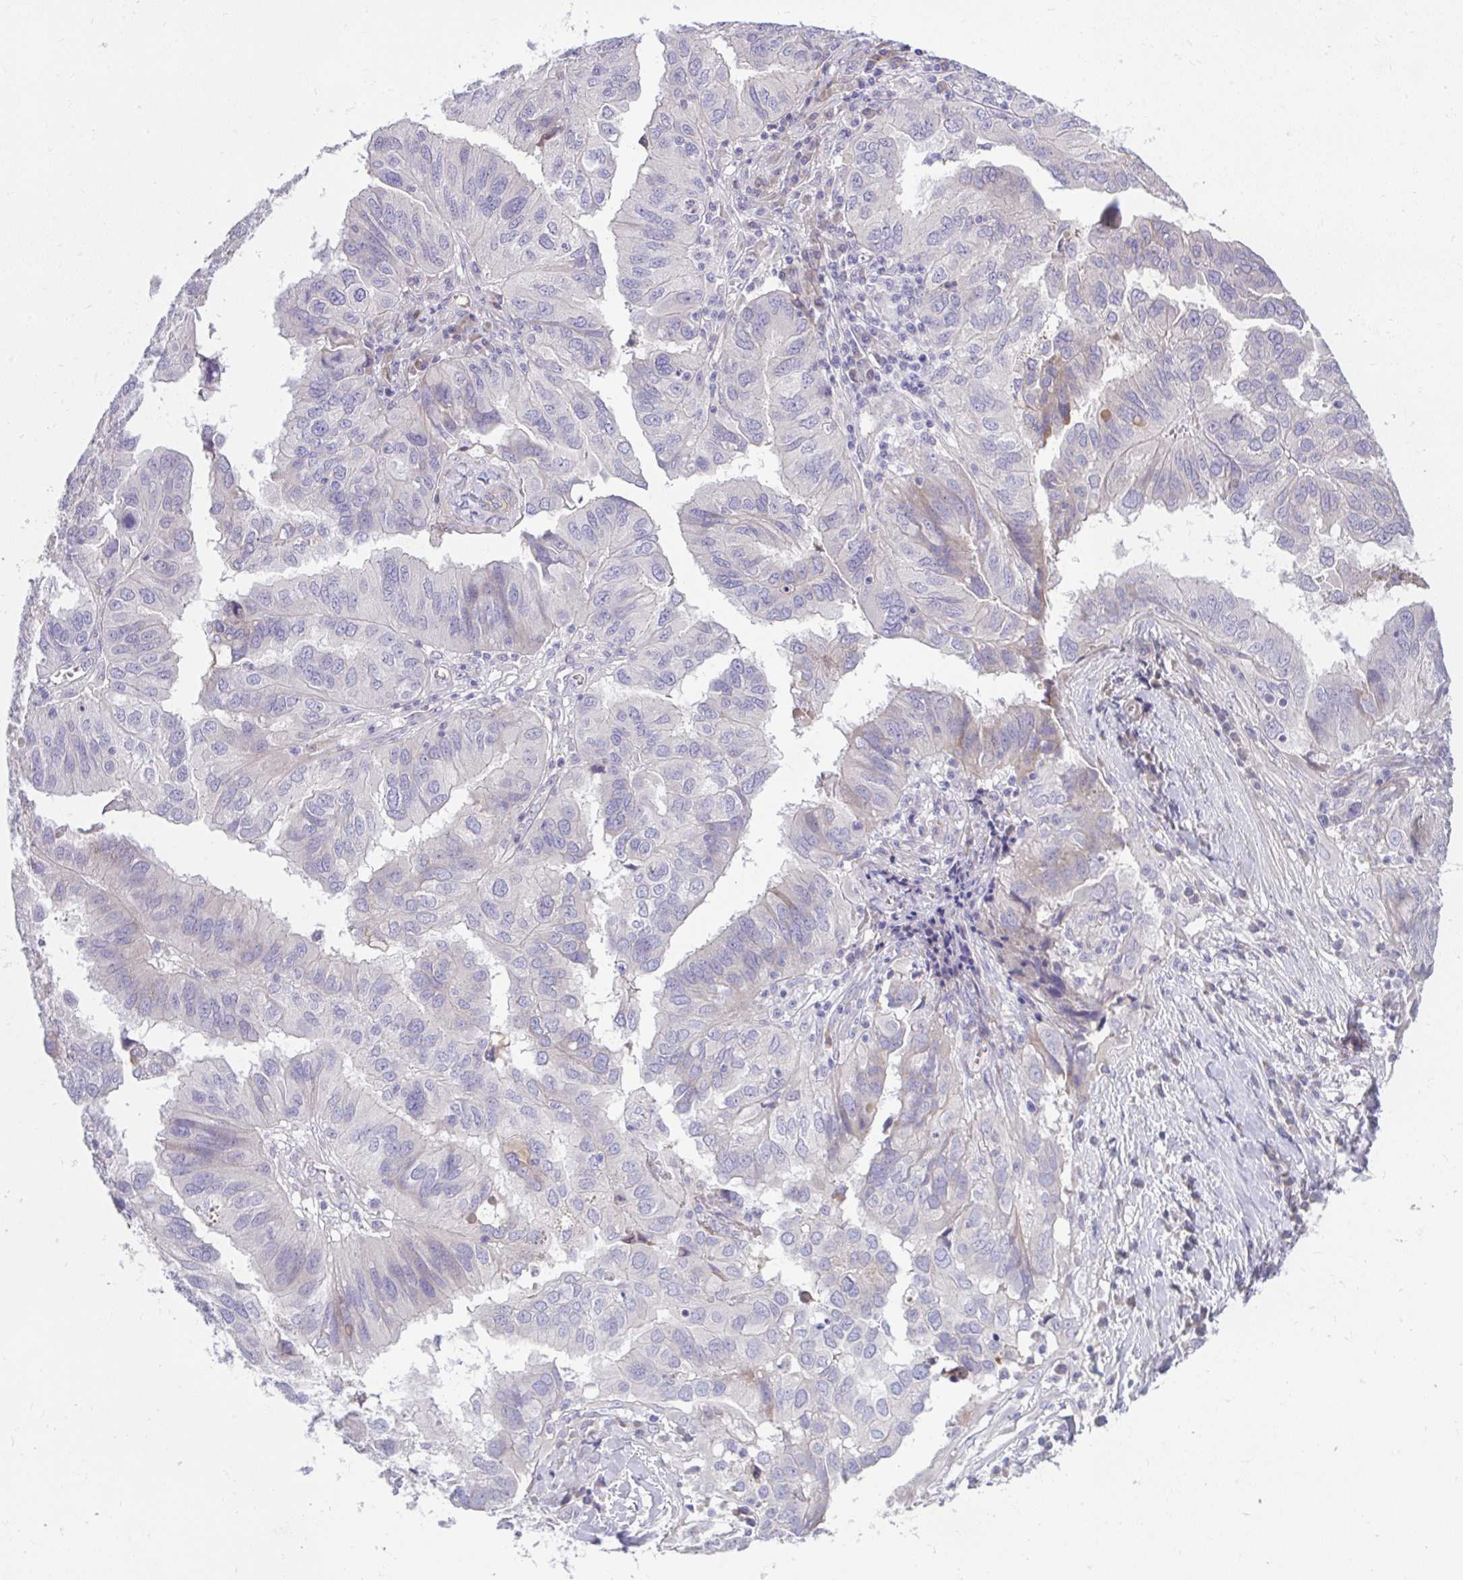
{"staining": {"intensity": "negative", "quantity": "none", "location": "none"}, "tissue": "ovarian cancer", "cell_type": "Tumor cells", "image_type": "cancer", "snomed": [{"axis": "morphology", "description": "Cystadenocarcinoma, serous, NOS"}, {"axis": "topography", "description": "Ovary"}], "caption": "This is a histopathology image of IHC staining of ovarian serous cystadenocarcinoma, which shows no staining in tumor cells.", "gene": "PIGZ", "patient": {"sex": "female", "age": 79}}